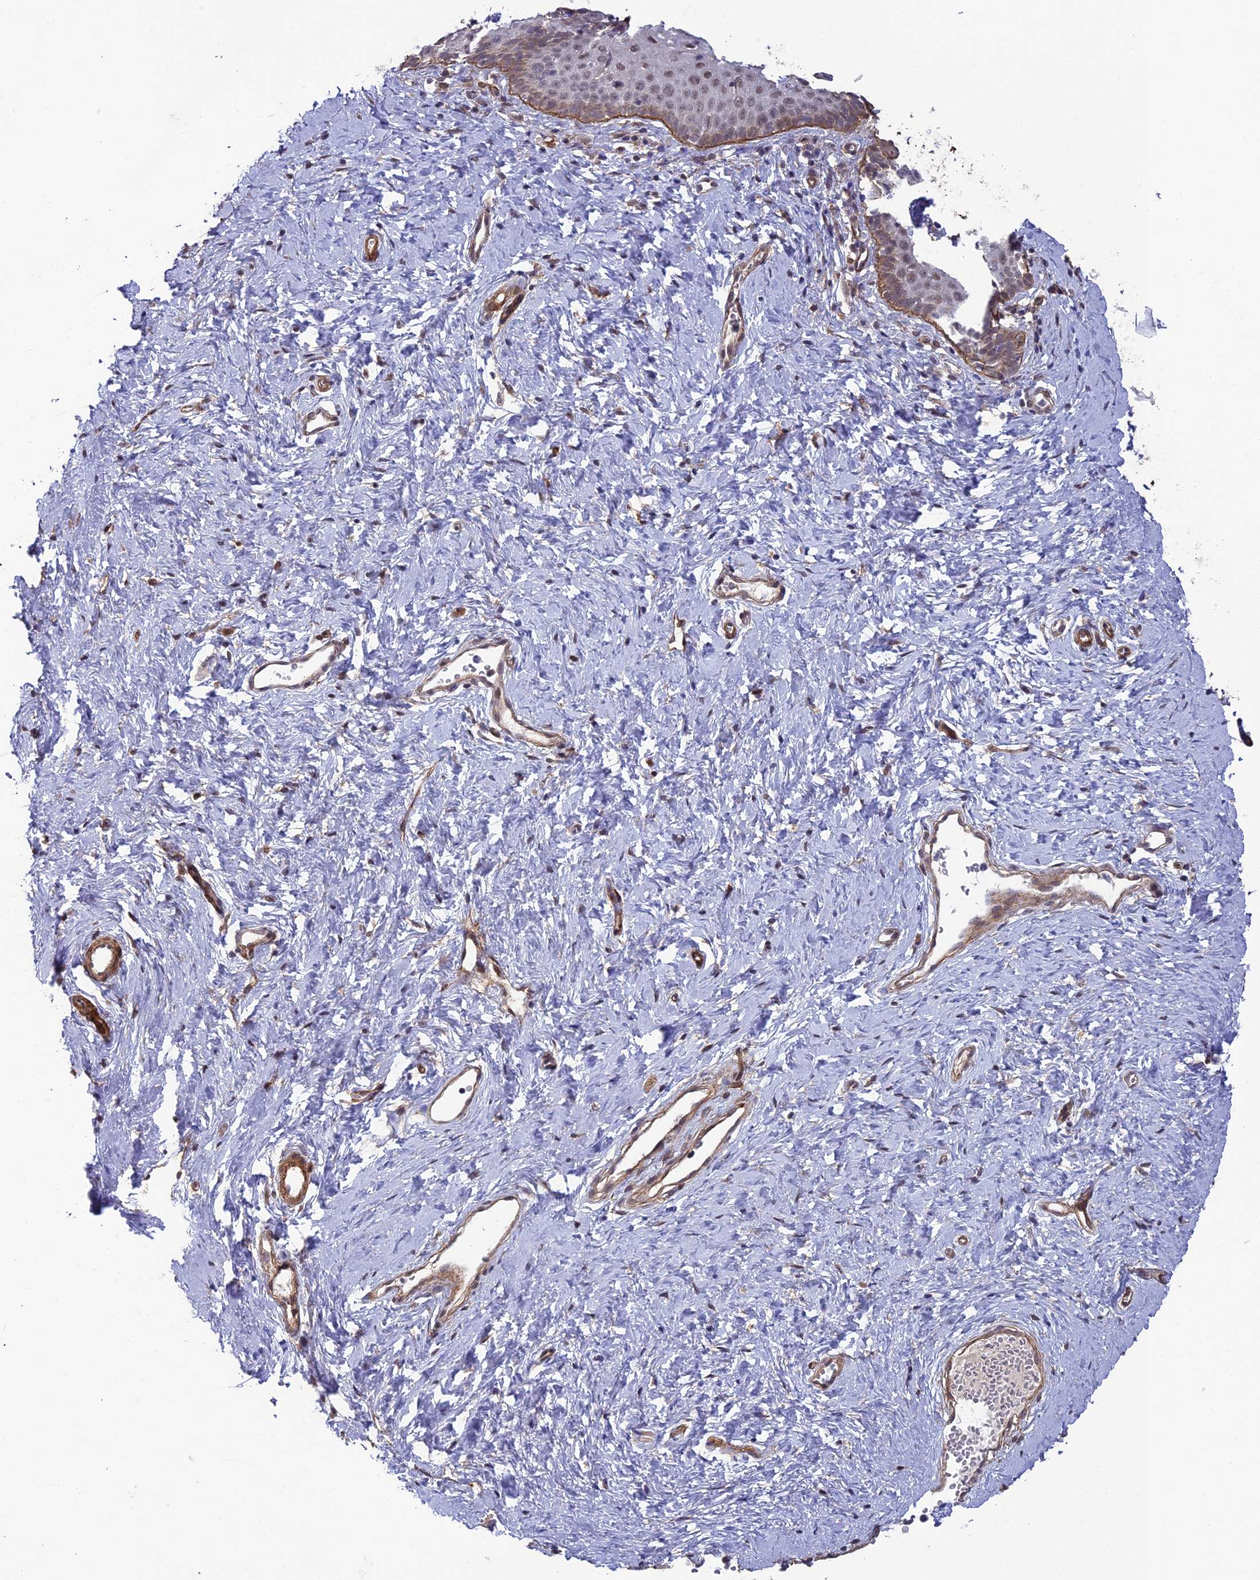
{"staining": {"intensity": "weak", "quantity": "25%-75%", "location": "cytoplasmic/membranous,nuclear"}, "tissue": "vagina", "cell_type": "Squamous epithelial cells", "image_type": "normal", "snomed": [{"axis": "morphology", "description": "Normal tissue, NOS"}, {"axis": "topography", "description": "Vagina"}], "caption": "Protein staining demonstrates weak cytoplasmic/membranous,nuclear expression in about 25%-75% of squamous epithelial cells in normal vagina.", "gene": "TNS1", "patient": {"sex": "female", "age": 32}}